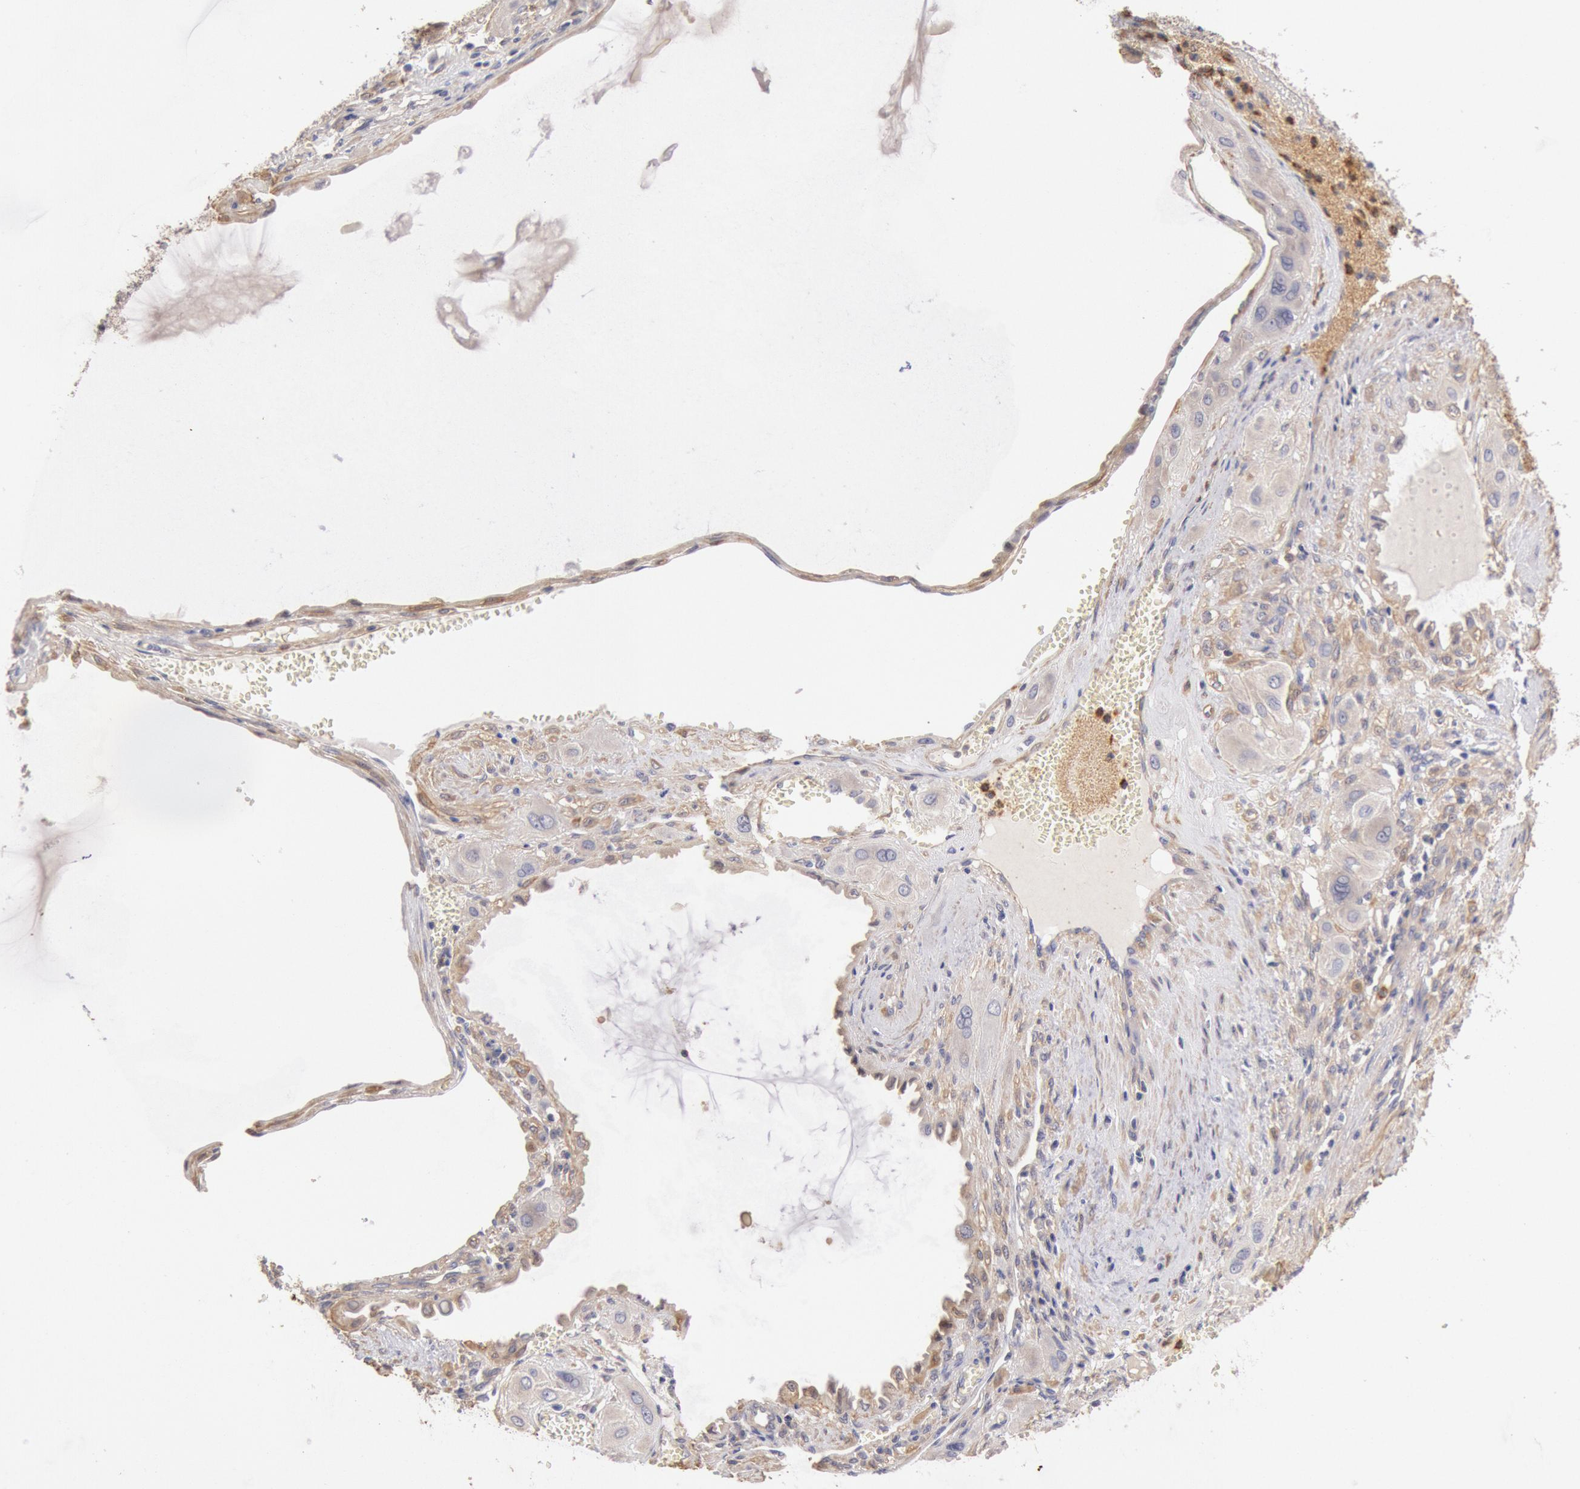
{"staining": {"intensity": "weak", "quantity": "<25%", "location": "cytoplasmic/membranous"}, "tissue": "cervical cancer", "cell_type": "Tumor cells", "image_type": "cancer", "snomed": [{"axis": "morphology", "description": "Squamous cell carcinoma, NOS"}, {"axis": "topography", "description": "Cervix"}], "caption": "IHC image of cervical cancer (squamous cell carcinoma) stained for a protein (brown), which reveals no staining in tumor cells.", "gene": "TMED8", "patient": {"sex": "female", "age": 34}}